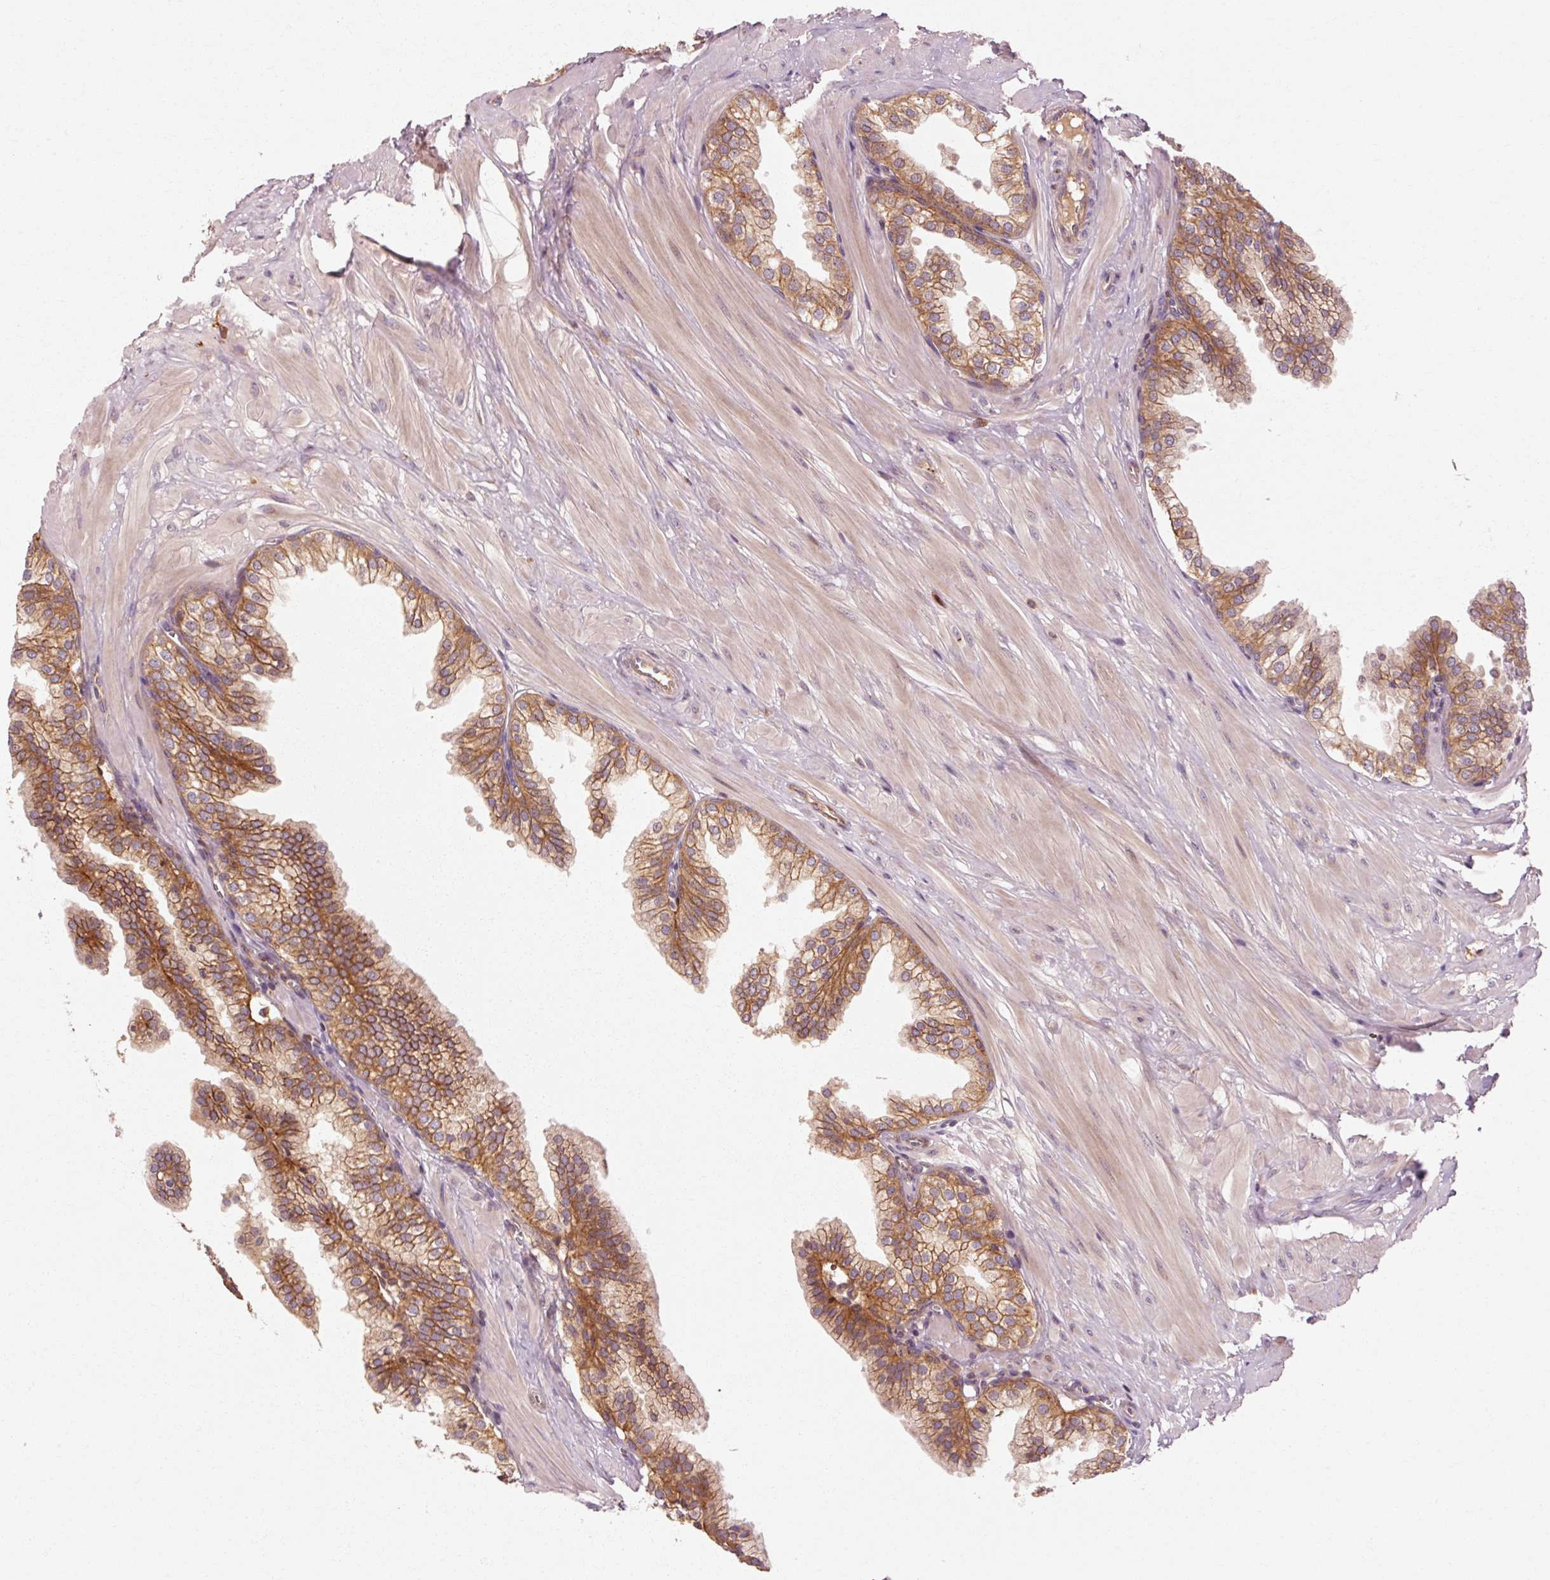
{"staining": {"intensity": "moderate", "quantity": ">75%", "location": "cytoplasmic/membranous"}, "tissue": "prostate", "cell_type": "Glandular cells", "image_type": "normal", "snomed": [{"axis": "morphology", "description": "Normal tissue, NOS"}, {"axis": "topography", "description": "Prostate"}, {"axis": "topography", "description": "Peripheral nerve tissue"}], "caption": "DAB immunohistochemical staining of unremarkable prostate shows moderate cytoplasmic/membranous protein staining in about >75% of glandular cells.", "gene": "CTNNA1", "patient": {"sex": "male", "age": 55}}